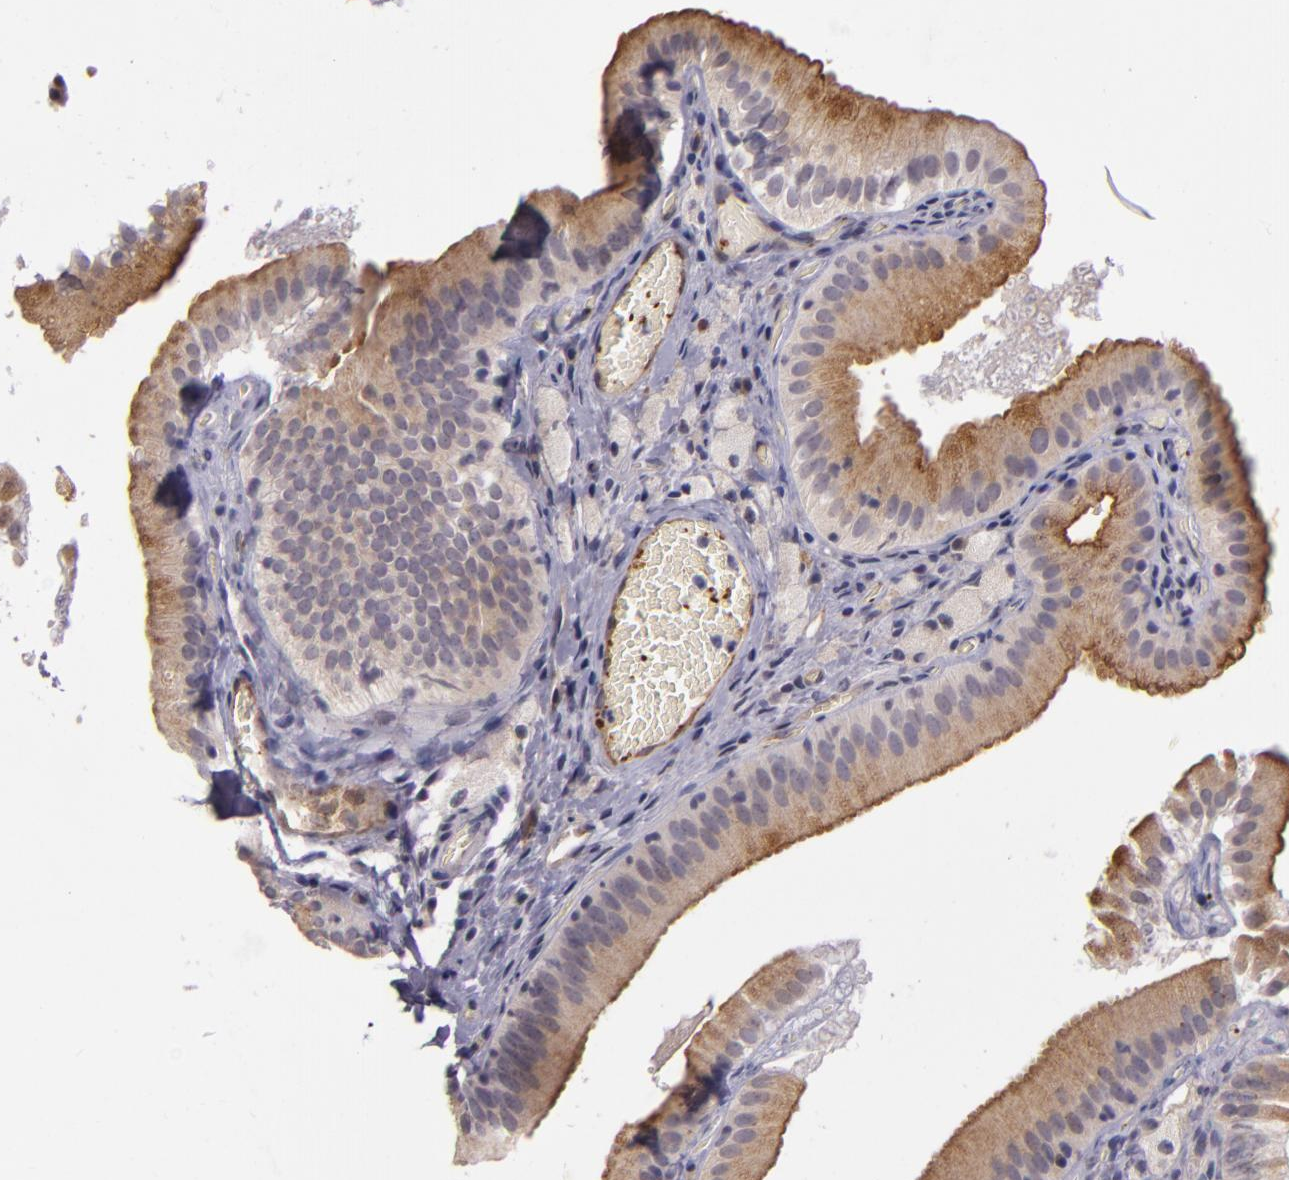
{"staining": {"intensity": "moderate", "quantity": "25%-75%", "location": "cytoplasmic/membranous"}, "tissue": "gallbladder", "cell_type": "Glandular cells", "image_type": "normal", "snomed": [{"axis": "morphology", "description": "Normal tissue, NOS"}, {"axis": "topography", "description": "Gallbladder"}], "caption": "Immunohistochemistry (IHC) staining of benign gallbladder, which displays medium levels of moderate cytoplasmic/membranous positivity in about 25%-75% of glandular cells indicating moderate cytoplasmic/membranous protein expression. The staining was performed using DAB (3,3'-diaminobenzidine) (brown) for protein detection and nuclei were counterstained in hematoxylin (blue).", "gene": "SYTL4", "patient": {"sex": "female", "age": 24}}